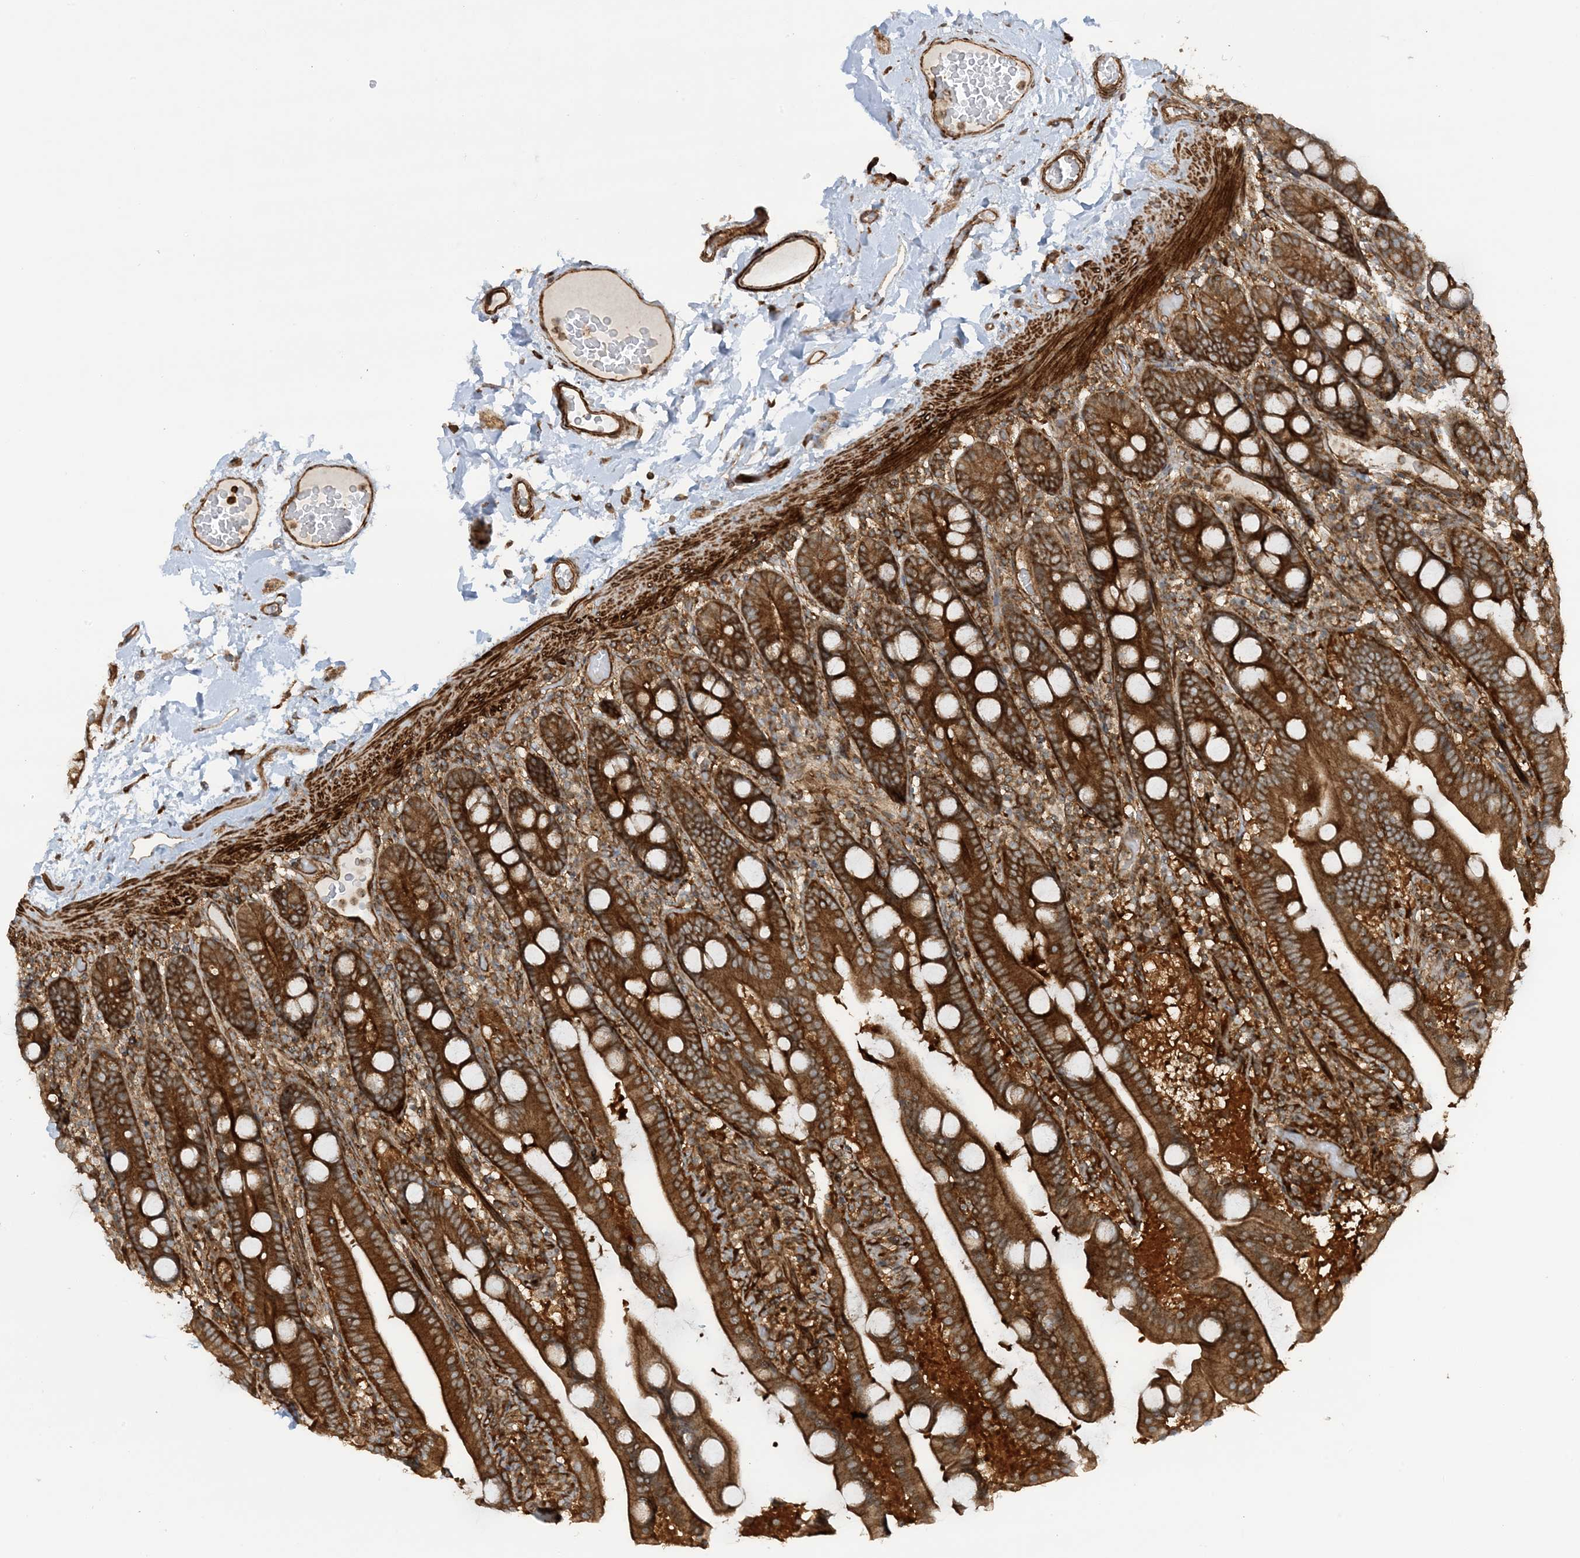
{"staining": {"intensity": "strong", "quantity": ">75%", "location": "cytoplasmic/membranous"}, "tissue": "duodenum", "cell_type": "Glandular cells", "image_type": "normal", "snomed": [{"axis": "morphology", "description": "Normal tissue, NOS"}, {"axis": "topography", "description": "Duodenum"}], "caption": "Brown immunohistochemical staining in normal duodenum reveals strong cytoplasmic/membranous expression in about >75% of glandular cells. Nuclei are stained in blue.", "gene": "STAM2", "patient": {"sex": "male", "age": 55}}